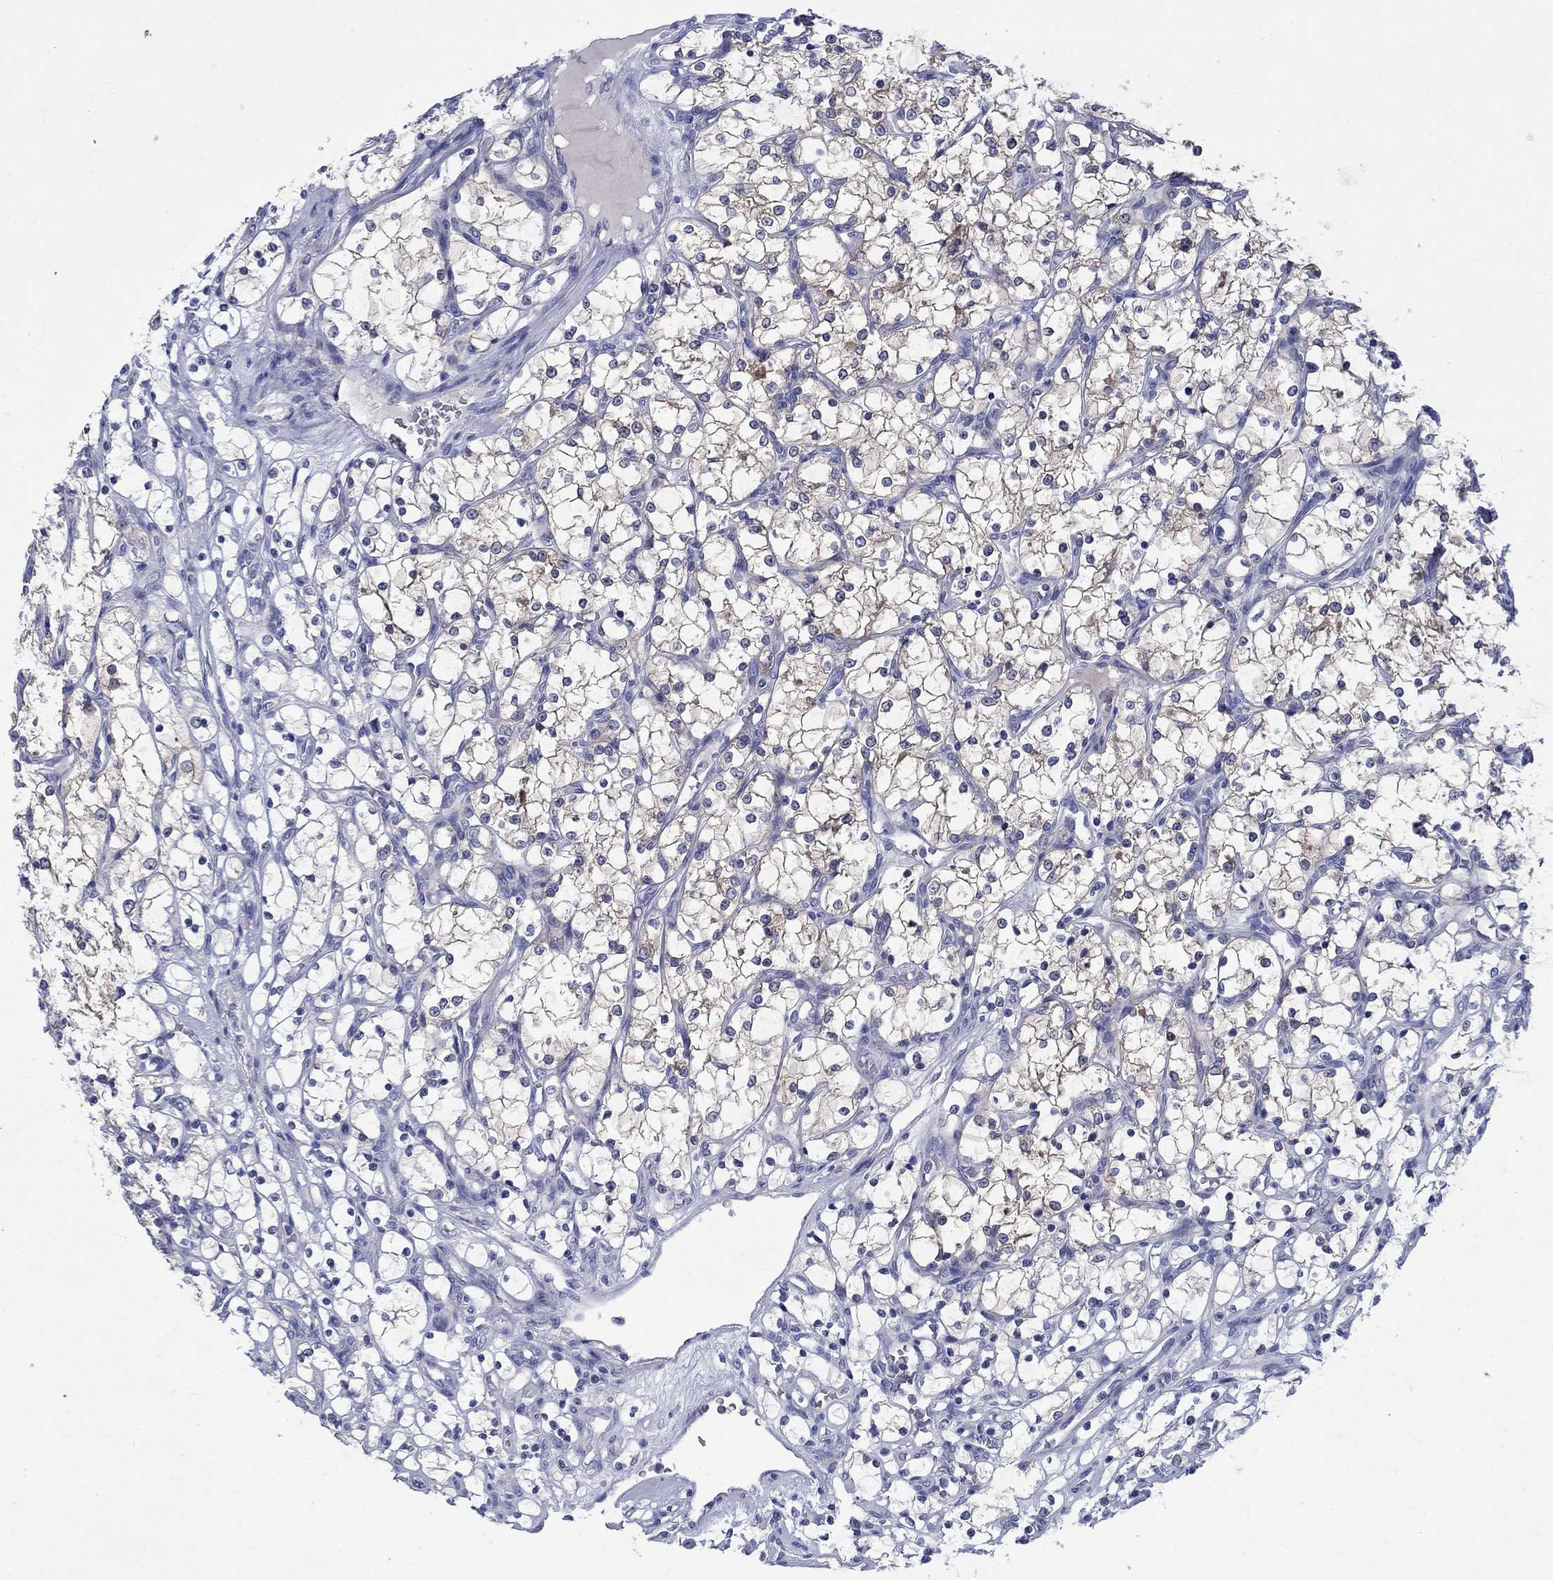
{"staining": {"intensity": "weak", "quantity": "25%-75%", "location": "cytoplasmic/membranous"}, "tissue": "renal cancer", "cell_type": "Tumor cells", "image_type": "cancer", "snomed": [{"axis": "morphology", "description": "Adenocarcinoma, NOS"}, {"axis": "topography", "description": "Kidney"}], "caption": "About 25%-75% of tumor cells in human renal cancer exhibit weak cytoplasmic/membranous protein staining as visualized by brown immunohistochemical staining.", "gene": "SULT2B1", "patient": {"sex": "female", "age": 69}}